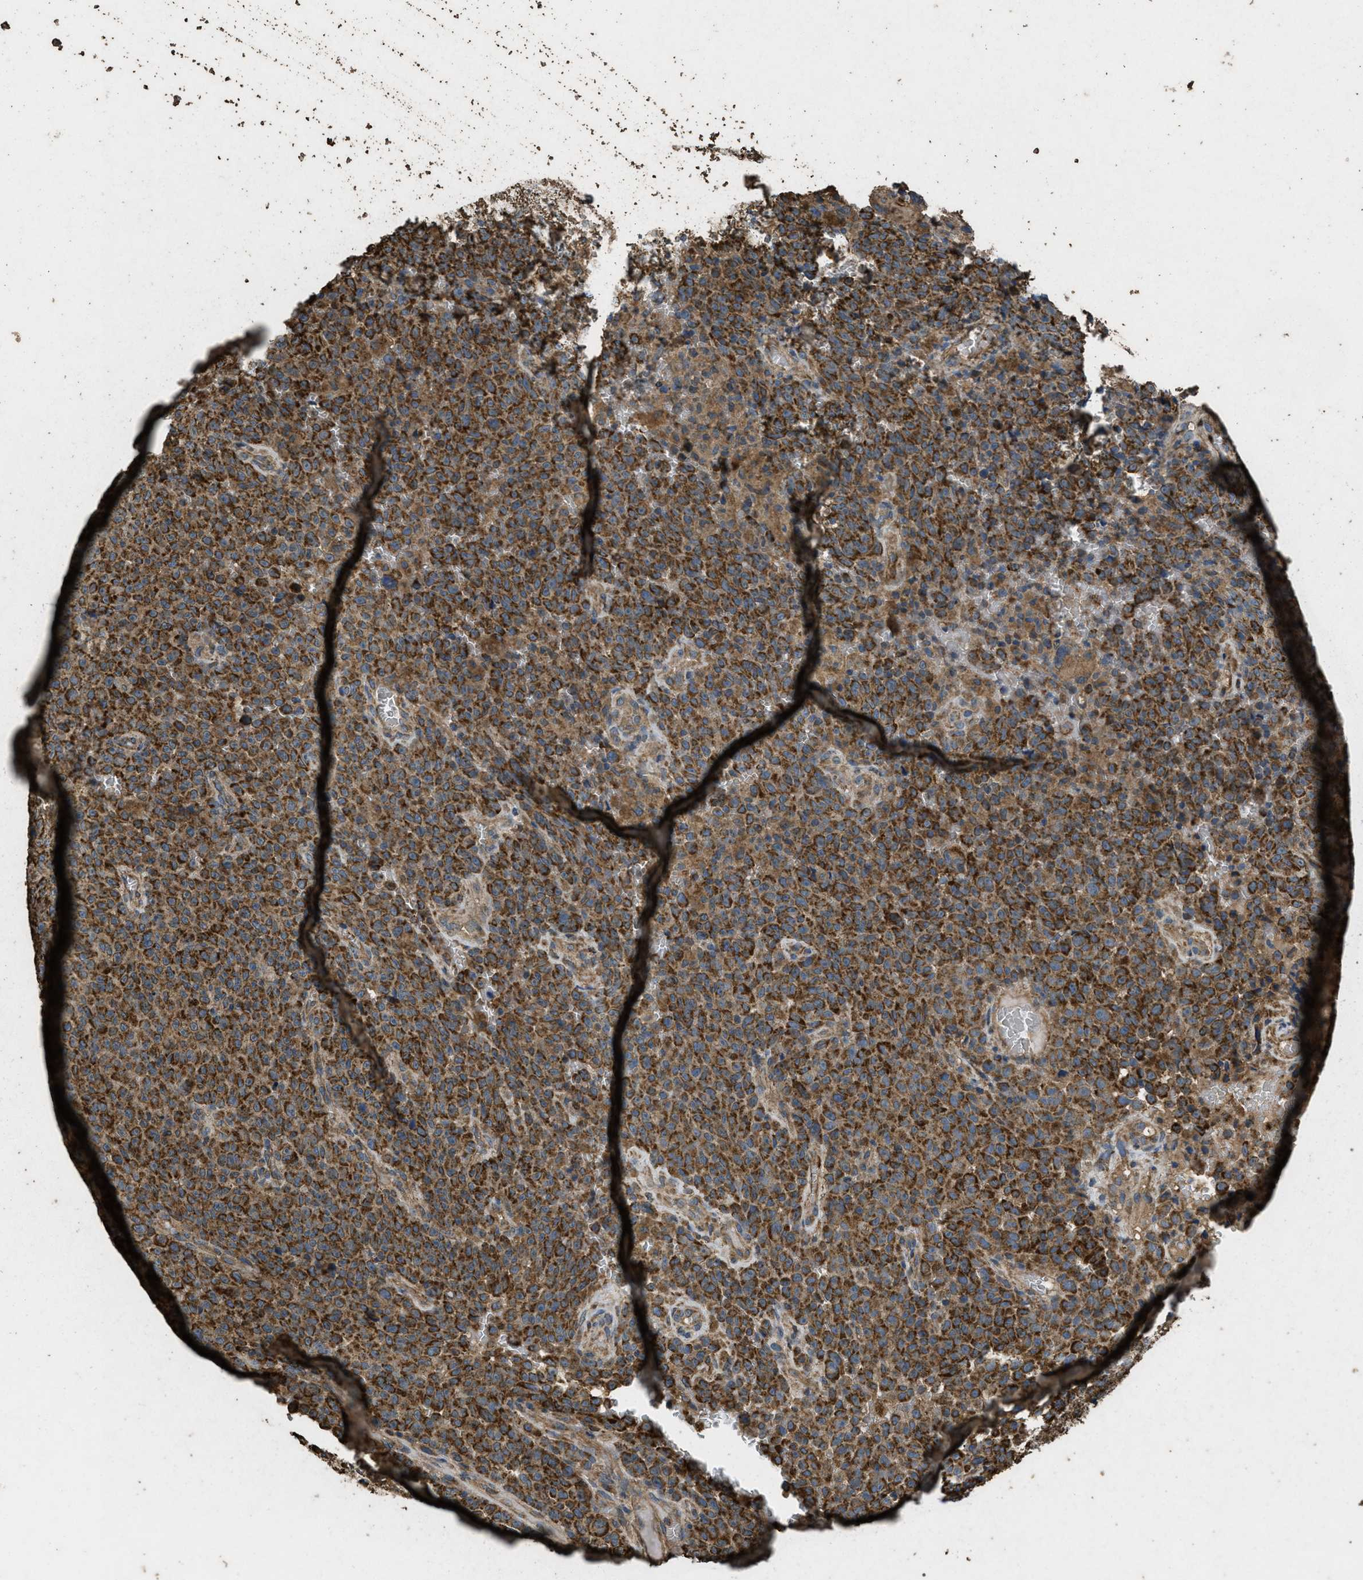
{"staining": {"intensity": "strong", "quantity": ">75%", "location": "cytoplasmic/membranous"}, "tissue": "melanoma", "cell_type": "Tumor cells", "image_type": "cancer", "snomed": [{"axis": "morphology", "description": "Malignant melanoma, NOS"}, {"axis": "topography", "description": "Skin"}], "caption": "Strong cytoplasmic/membranous staining for a protein is present in about >75% of tumor cells of melanoma using immunohistochemistry (IHC).", "gene": "CYRIA", "patient": {"sex": "female", "age": 82}}